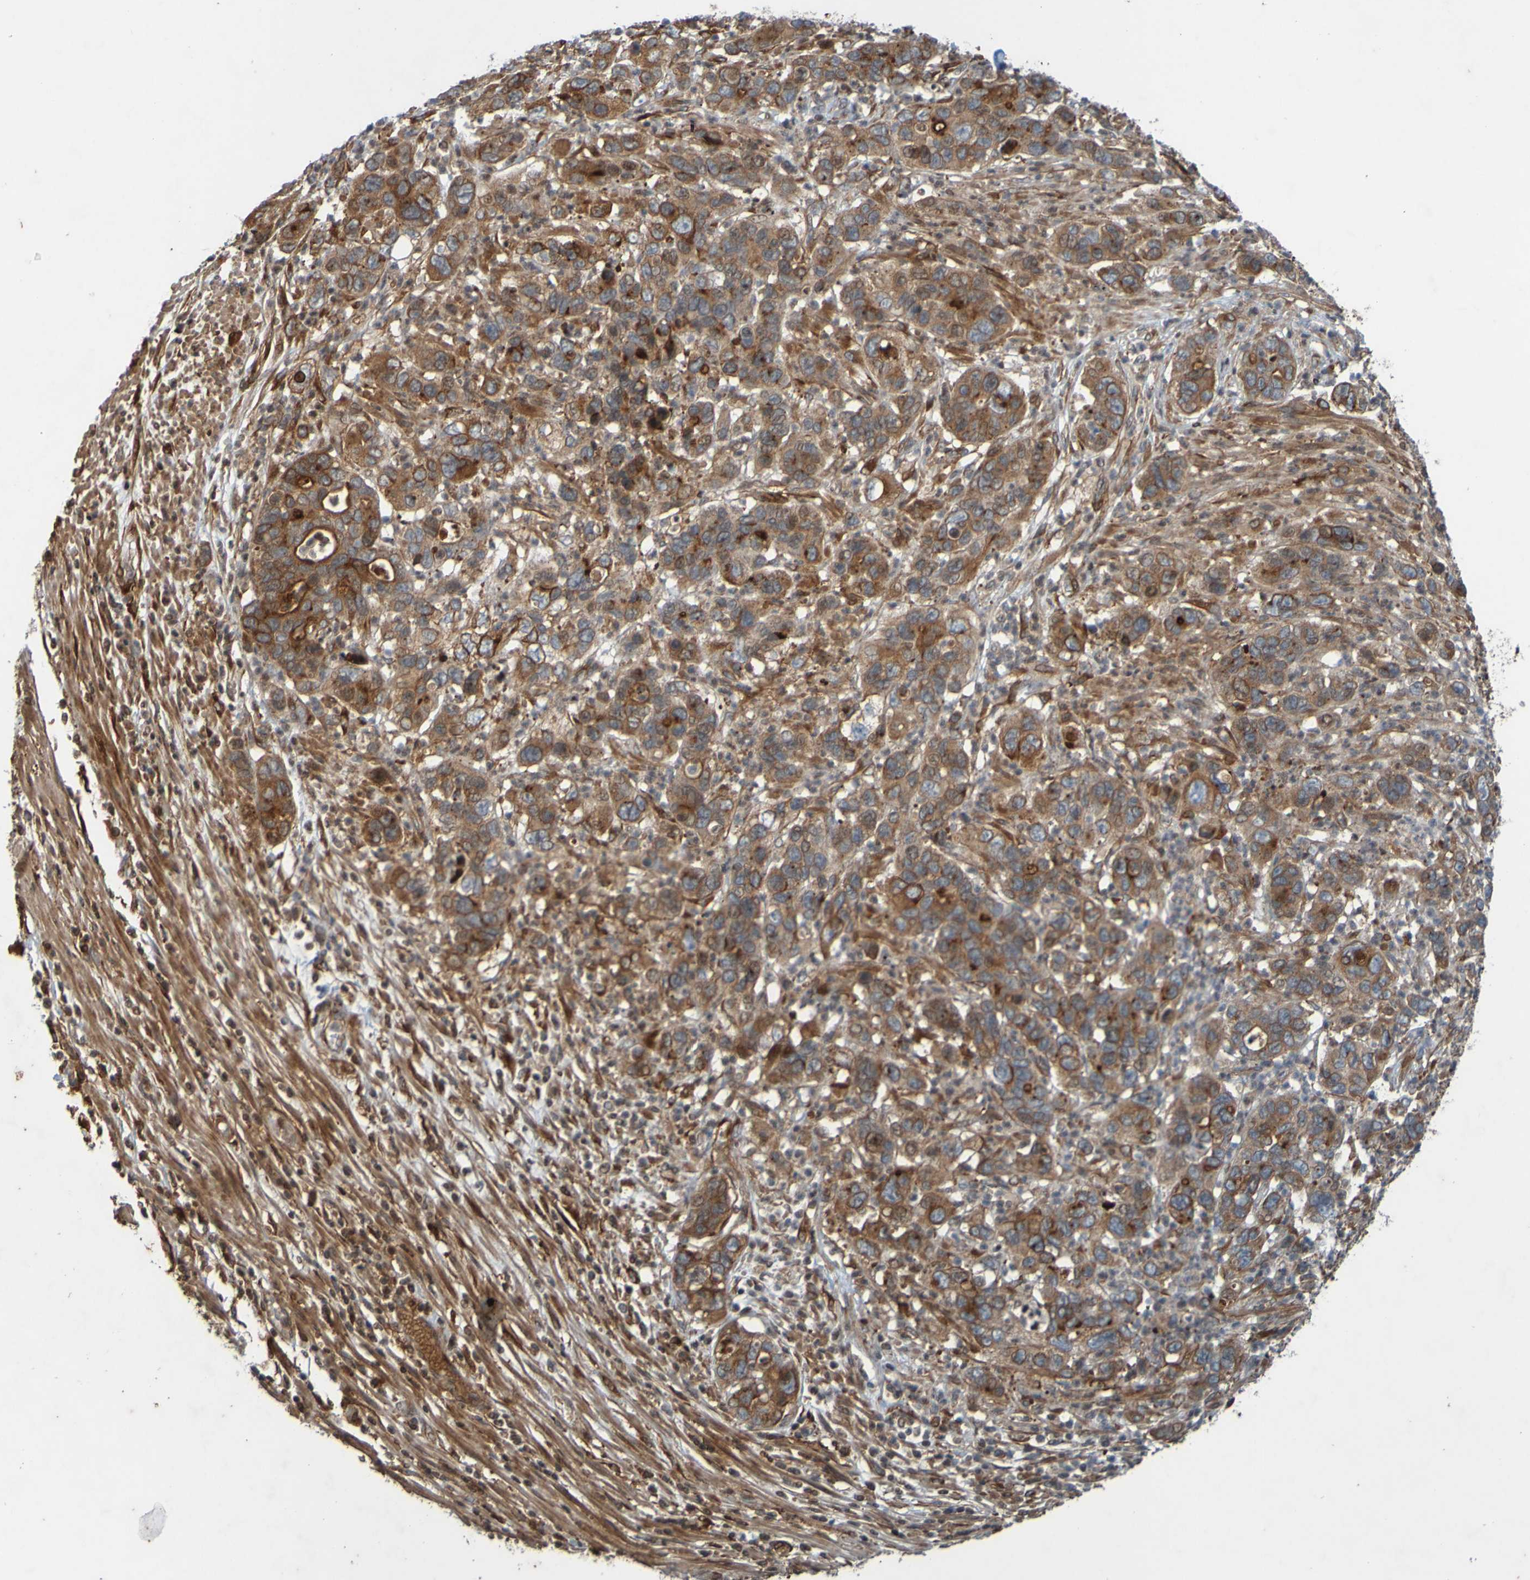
{"staining": {"intensity": "moderate", "quantity": ">75%", "location": "cytoplasmic/membranous"}, "tissue": "pancreatic cancer", "cell_type": "Tumor cells", "image_type": "cancer", "snomed": [{"axis": "morphology", "description": "Adenocarcinoma, NOS"}, {"axis": "topography", "description": "Pancreas"}], "caption": "IHC image of human pancreatic cancer (adenocarcinoma) stained for a protein (brown), which displays medium levels of moderate cytoplasmic/membranous staining in approximately >75% of tumor cells.", "gene": "GUCY1A1", "patient": {"sex": "female", "age": 71}}